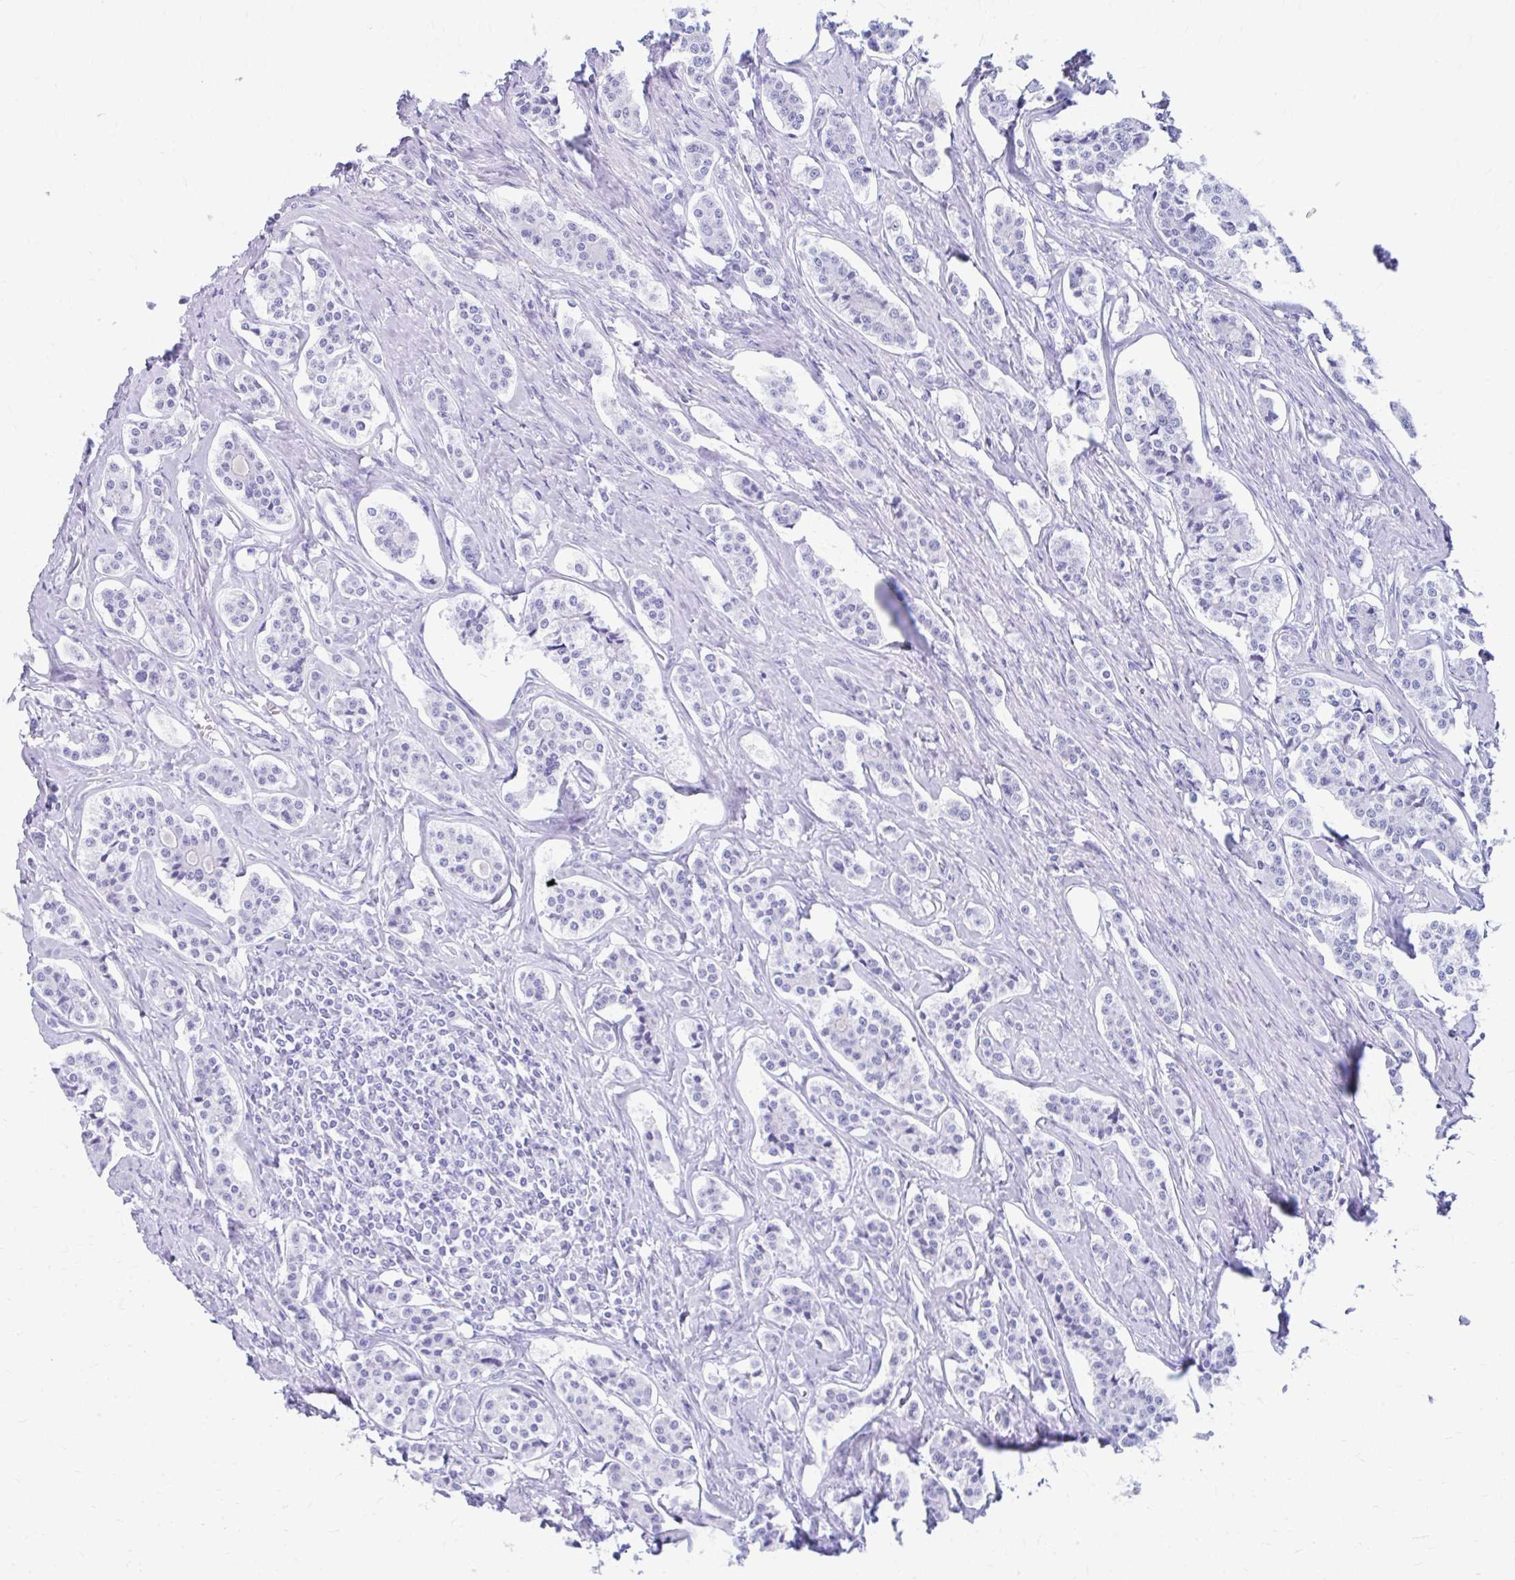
{"staining": {"intensity": "negative", "quantity": "none", "location": "none"}, "tissue": "carcinoid", "cell_type": "Tumor cells", "image_type": "cancer", "snomed": [{"axis": "morphology", "description": "Carcinoid, malignant, NOS"}, {"axis": "topography", "description": "Small intestine"}], "caption": "Tumor cells are negative for brown protein staining in malignant carcinoid.", "gene": "NSG2", "patient": {"sex": "male", "age": 63}}